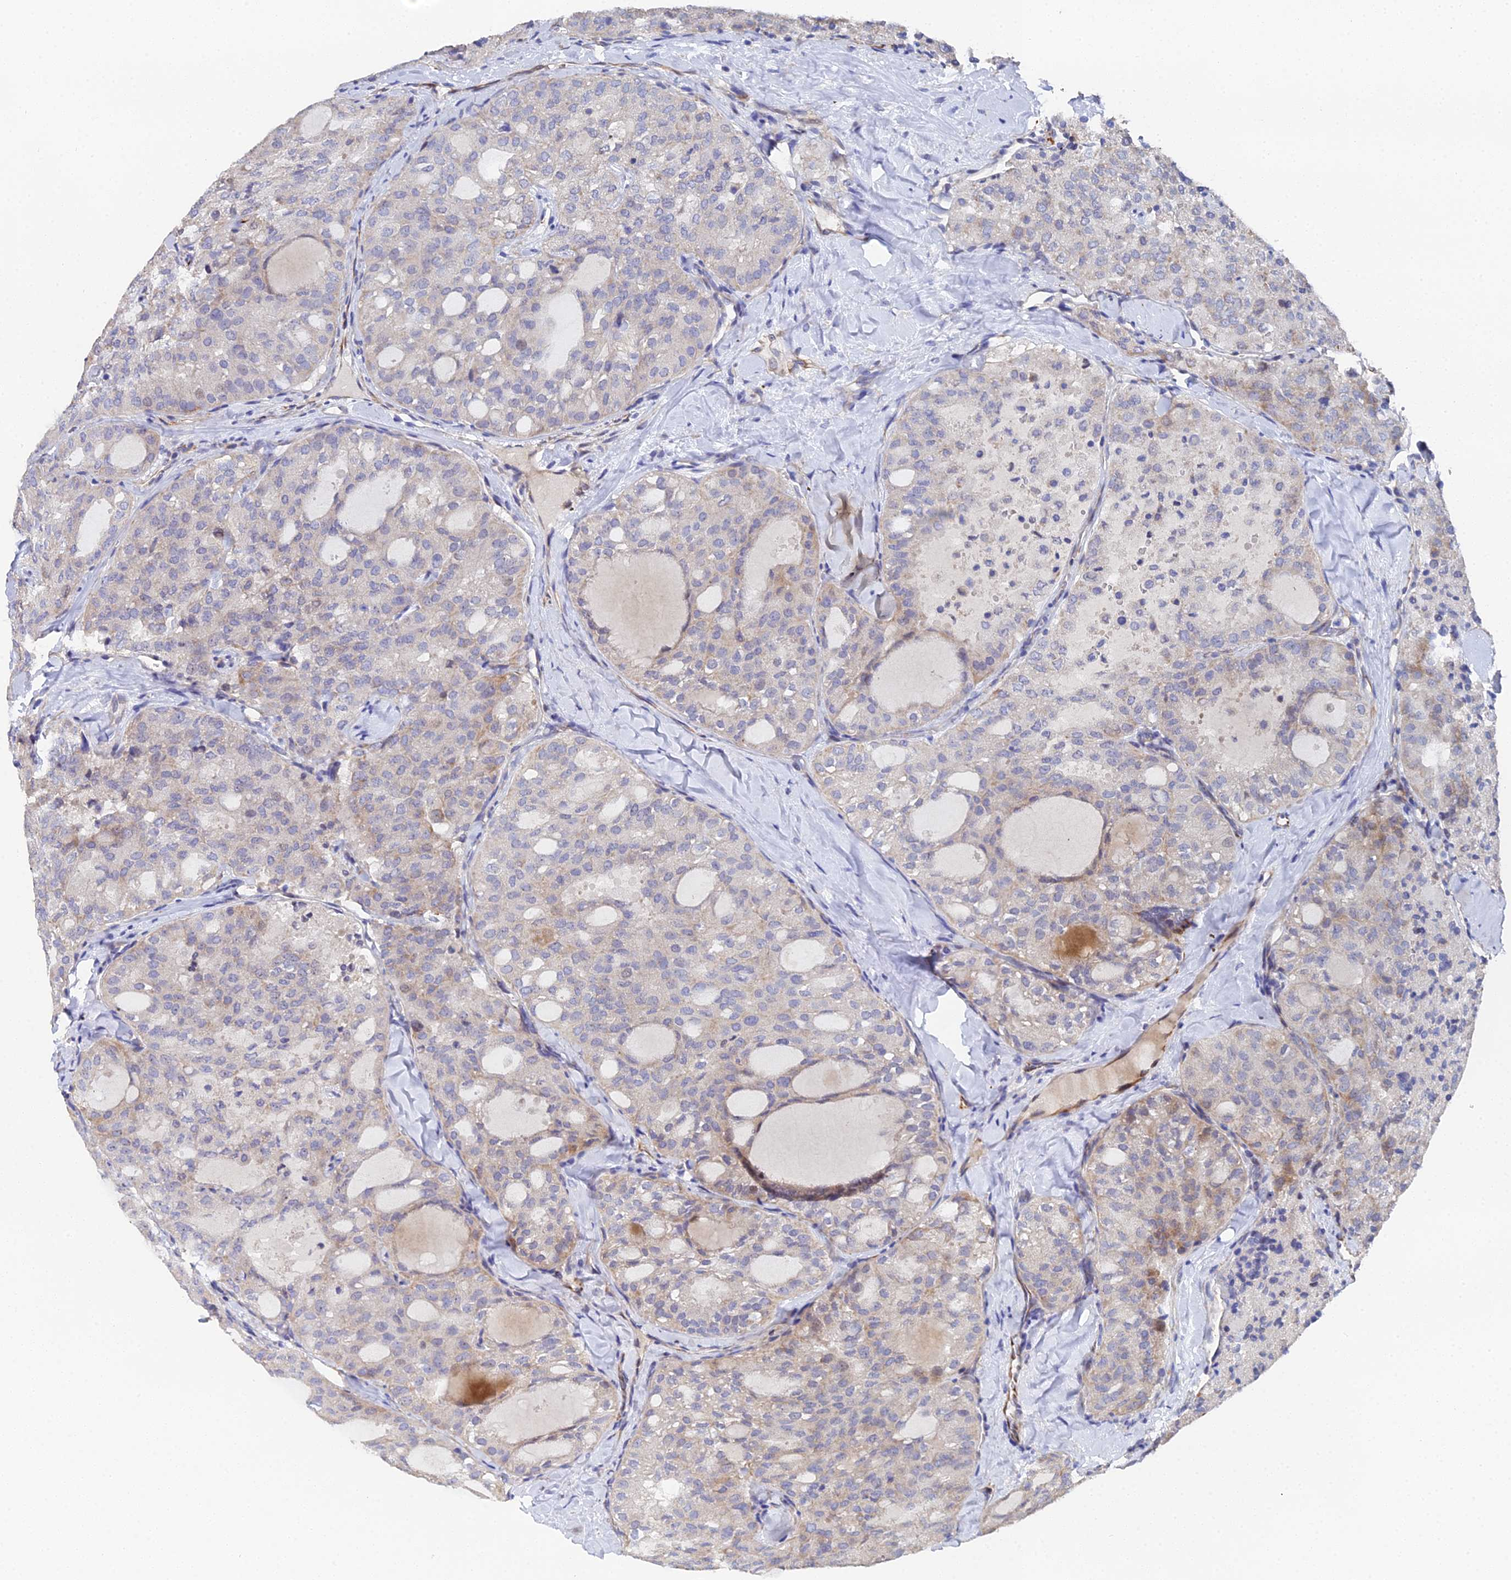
{"staining": {"intensity": "weak", "quantity": "<25%", "location": "cytoplasmic/membranous"}, "tissue": "thyroid cancer", "cell_type": "Tumor cells", "image_type": "cancer", "snomed": [{"axis": "morphology", "description": "Follicular adenoma carcinoma, NOS"}, {"axis": "topography", "description": "Thyroid gland"}], "caption": "Immunohistochemical staining of human thyroid follicular adenoma carcinoma displays no significant positivity in tumor cells.", "gene": "ENSG00000268674", "patient": {"sex": "male", "age": 75}}